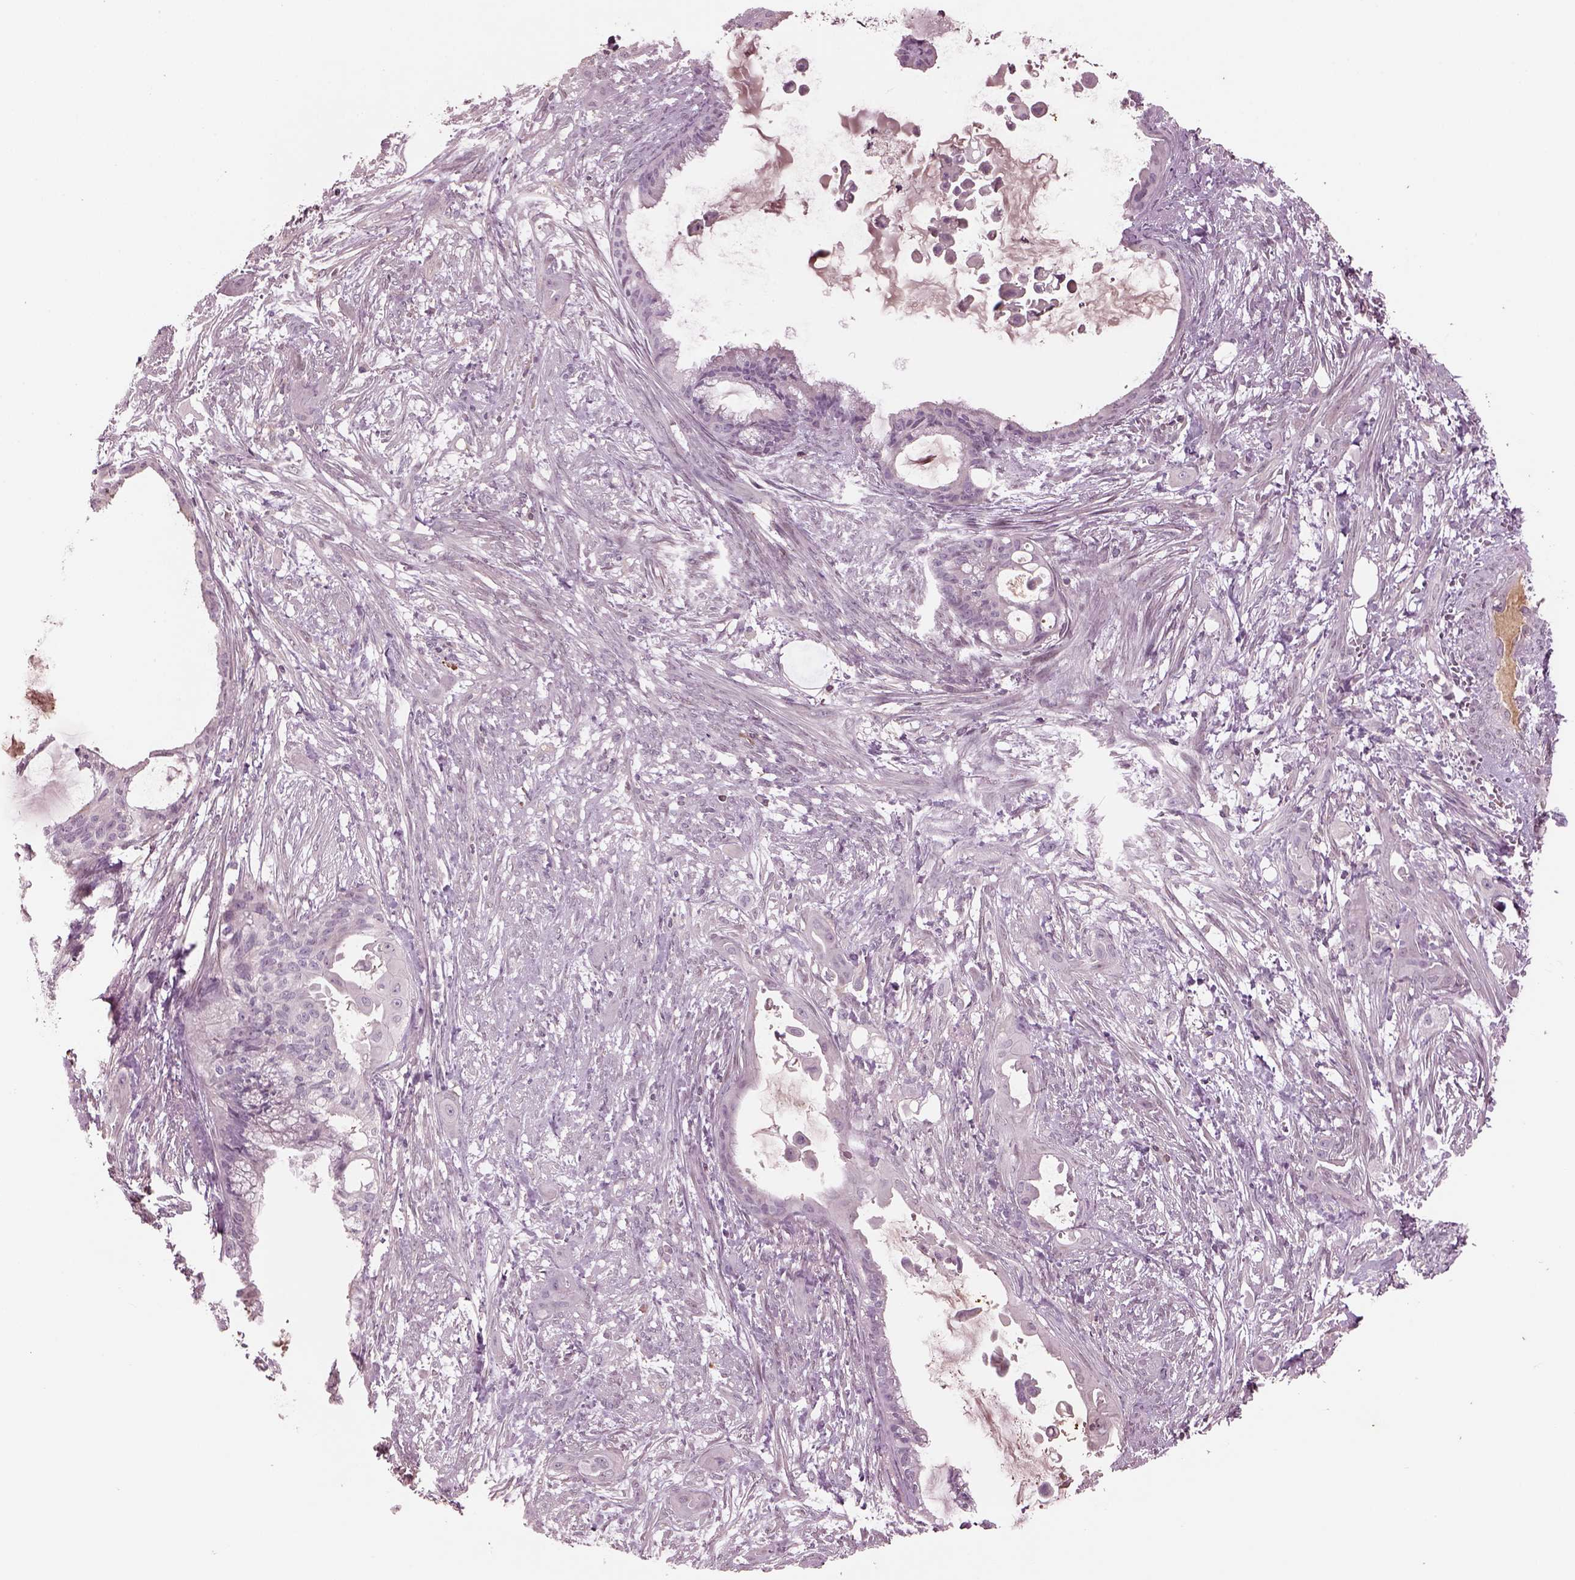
{"staining": {"intensity": "negative", "quantity": "none", "location": "none"}, "tissue": "endometrial cancer", "cell_type": "Tumor cells", "image_type": "cancer", "snomed": [{"axis": "morphology", "description": "Adenocarcinoma, NOS"}, {"axis": "topography", "description": "Endometrium"}], "caption": "A micrograph of human endometrial adenocarcinoma is negative for staining in tumor cells.", "gene": "PTX4", "patient": {"sex": "female", "age": 86}}